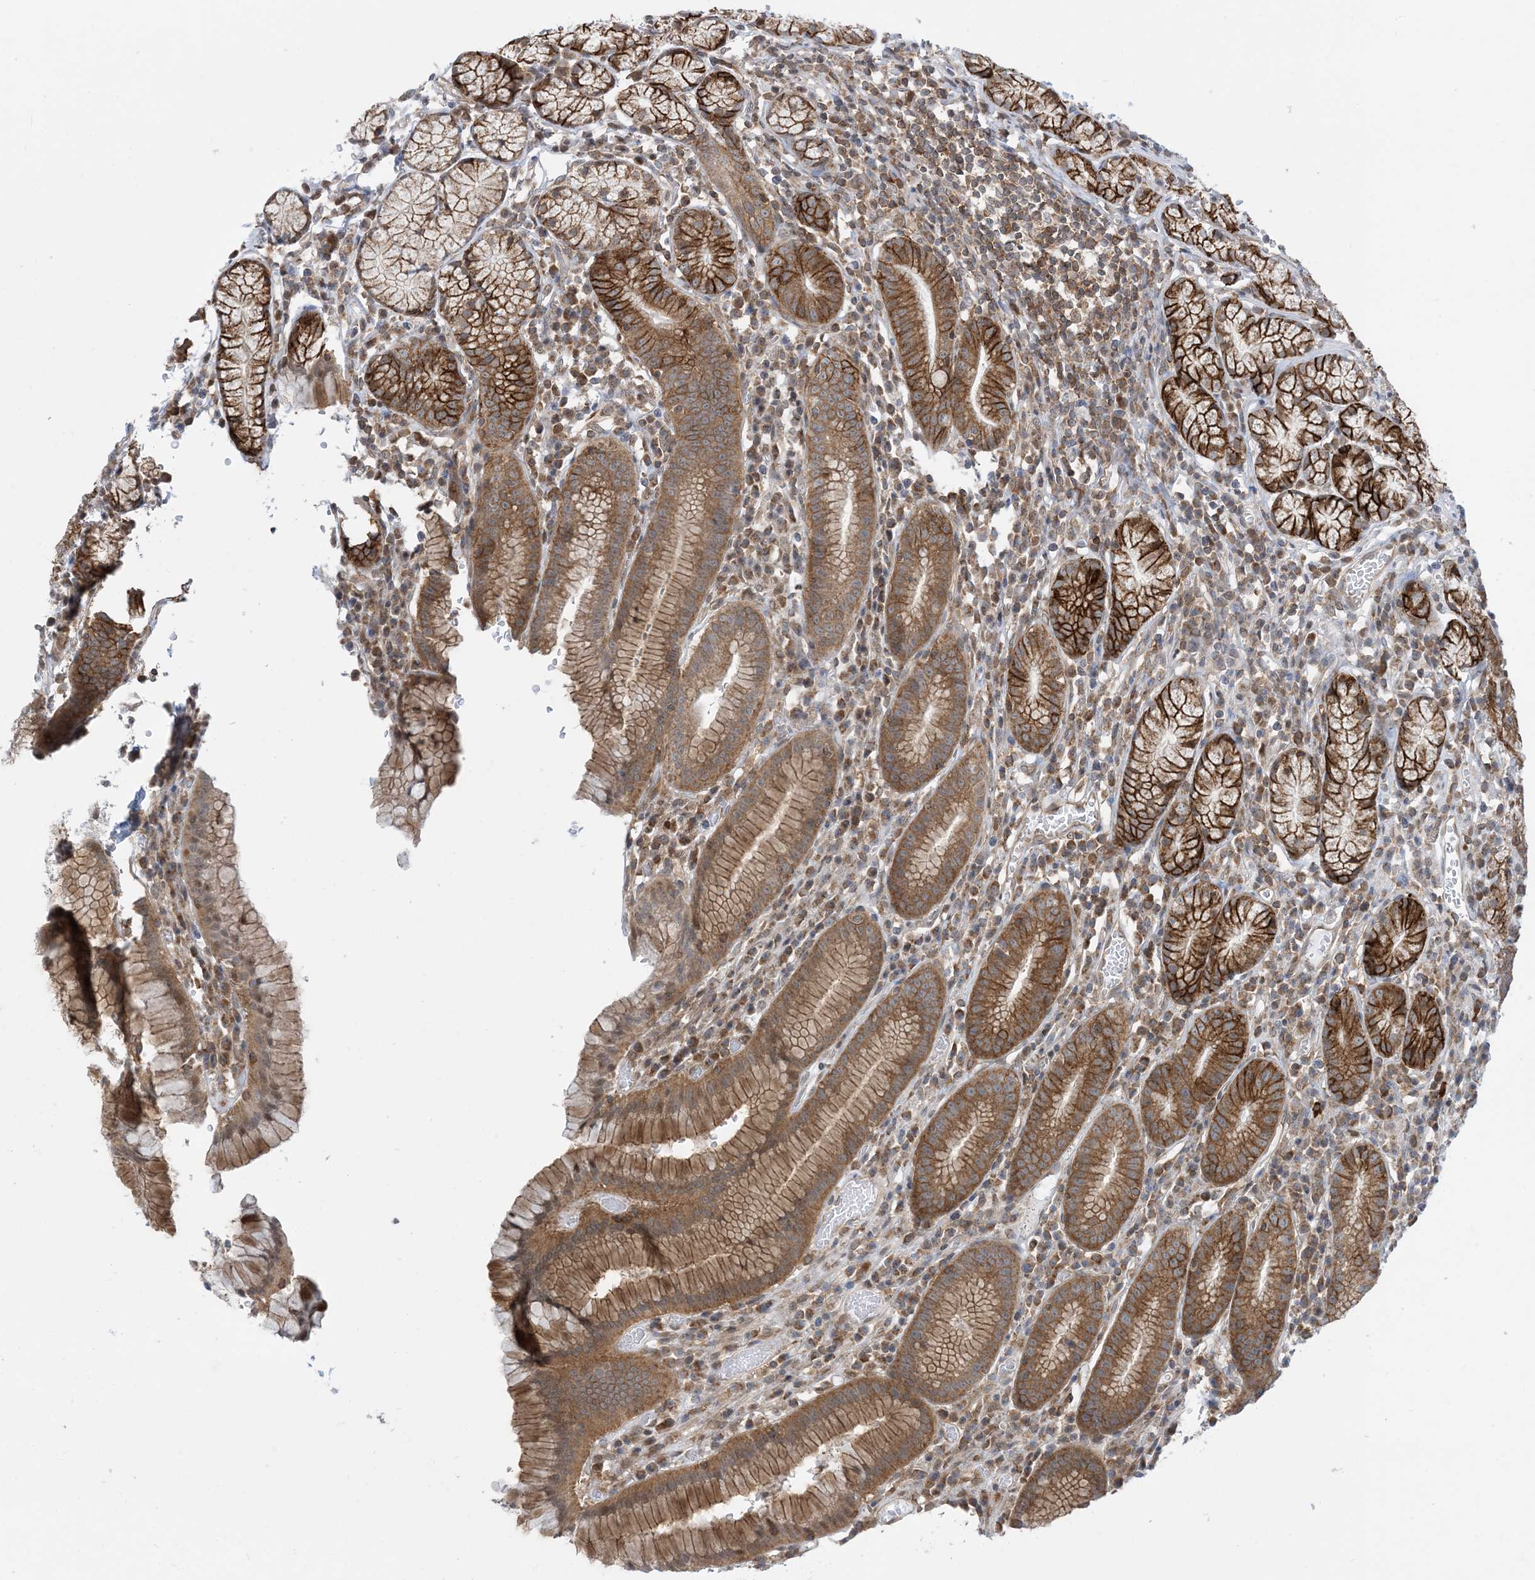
{"staining": {"intensity": "strong", "quantity": ">75%", "location": "cytoplasmic/membranous"}, "tissue": "stomach", "cell_type": "Glandular cells", "image_type": "normal", "snomed": [{"axis": "morphology", "description": "Normal tissue, NOS"}, {"axis": "topography", "description": "Stomach"}], "caption": "High-power microscopy captured an IHC photomicrograph of benign stomach, revealing strong cytoplasmic/membranous positivity in approximately >75% of glandular cells. The staining was performed using DAB (3,3'-diaminobenzidine), with brown indicating positive protein expression. Nuclei are stained blue with hematoxylin.", "gene": "CASP4", "patient": {"sex": "male", "age": 55}}